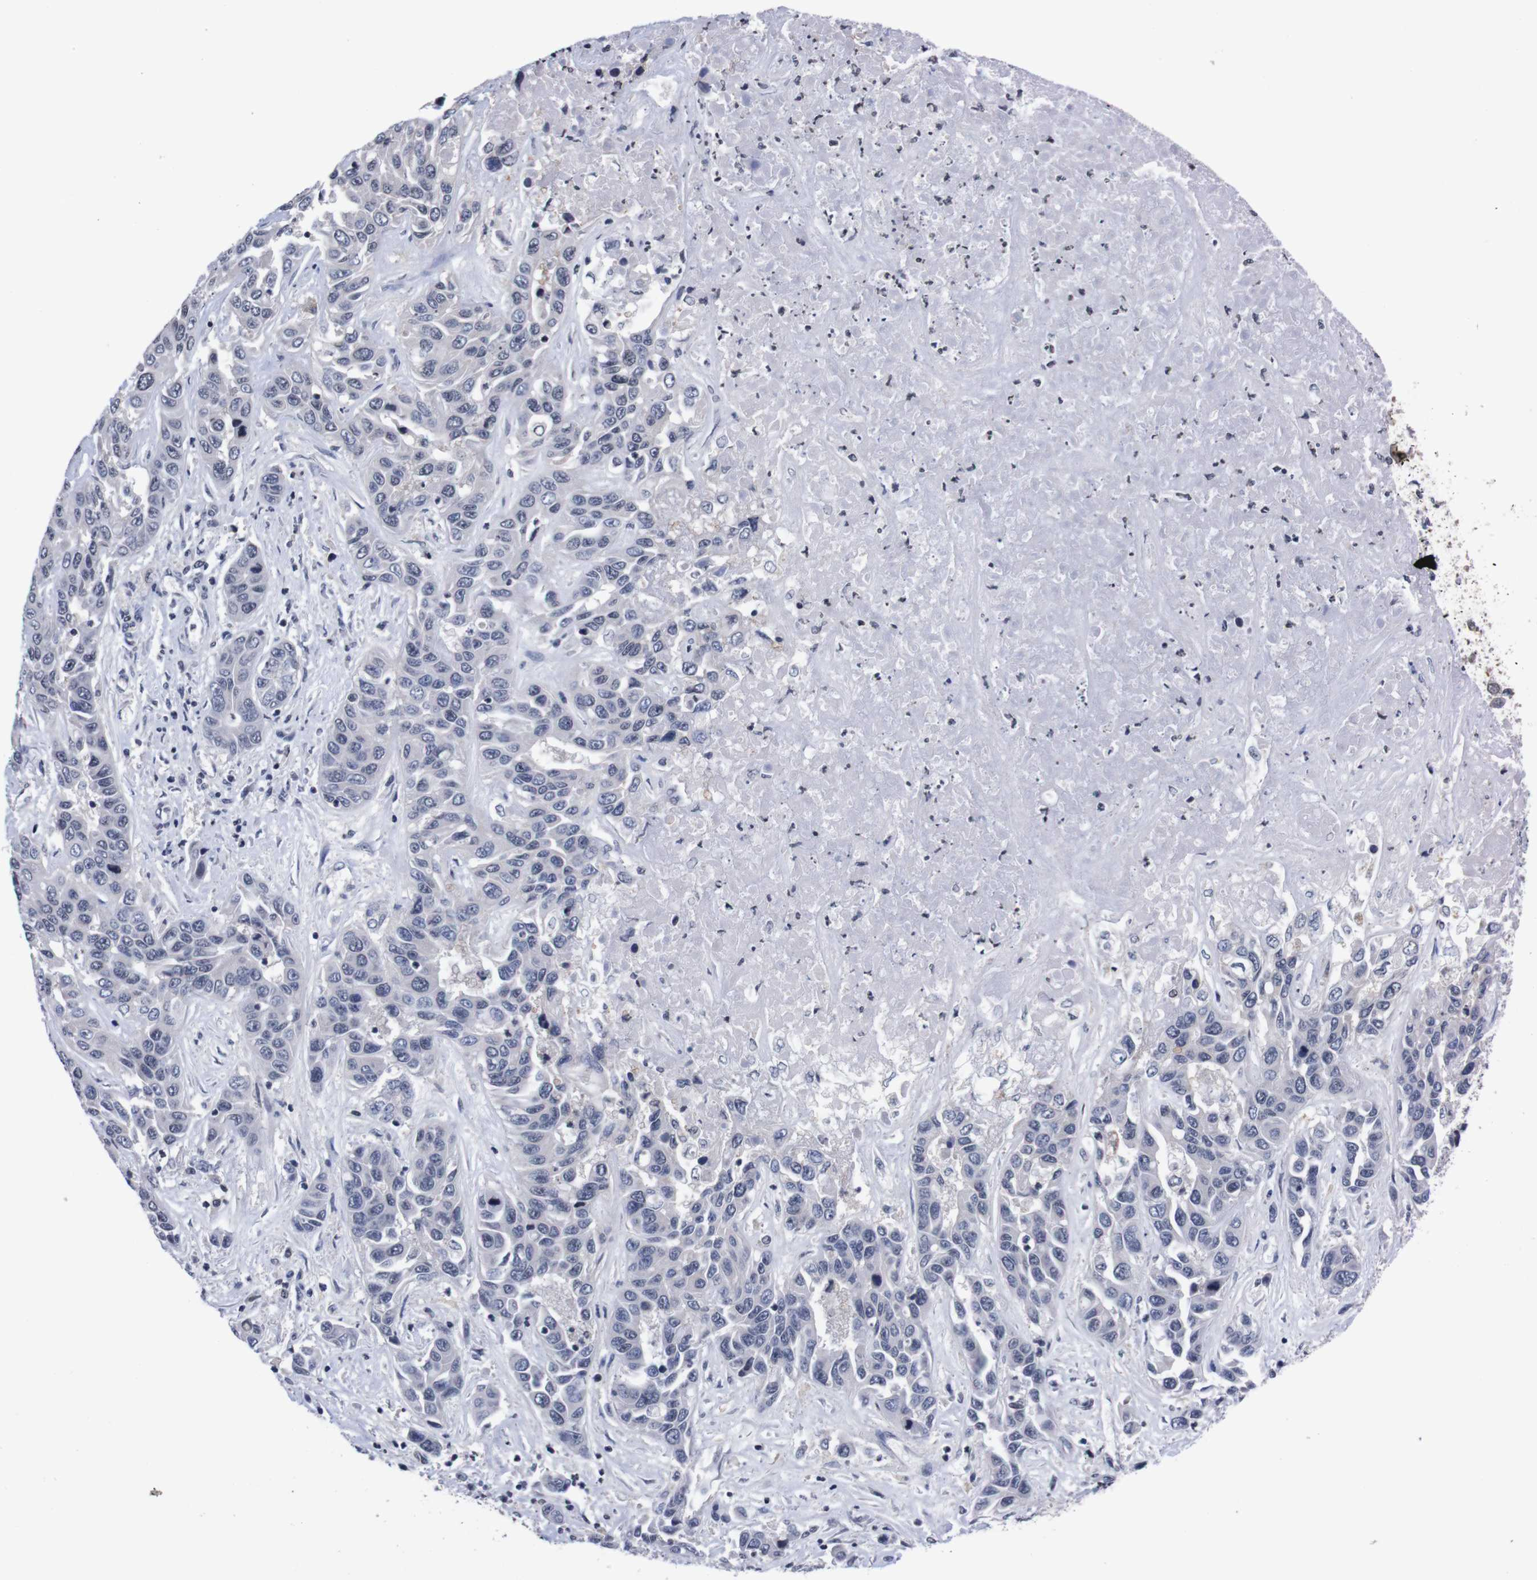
{"staining": {"intensity": "negative", "quantity": "none", "location": "none"}, "tissue": "liver cancer", "cell_type": "Tumor cells", "image_type": "cancer", "snomed": [{"axis": "morphology", "description": "Cholangiocarcinoma"}, {"axis": "topography", "description": "Liver"}], "caption": "The histopathology image demonstrates no significant staining in tumor cells of liver cholangiocarcinoma. The staining is performed using DAB (3,3'-diaminobenzidine) brown chromogen with nuclei counter-stained in using hematoxylin.", "gene": "TNFRSF21", "patient": {"sex": "female", "age": 52}}